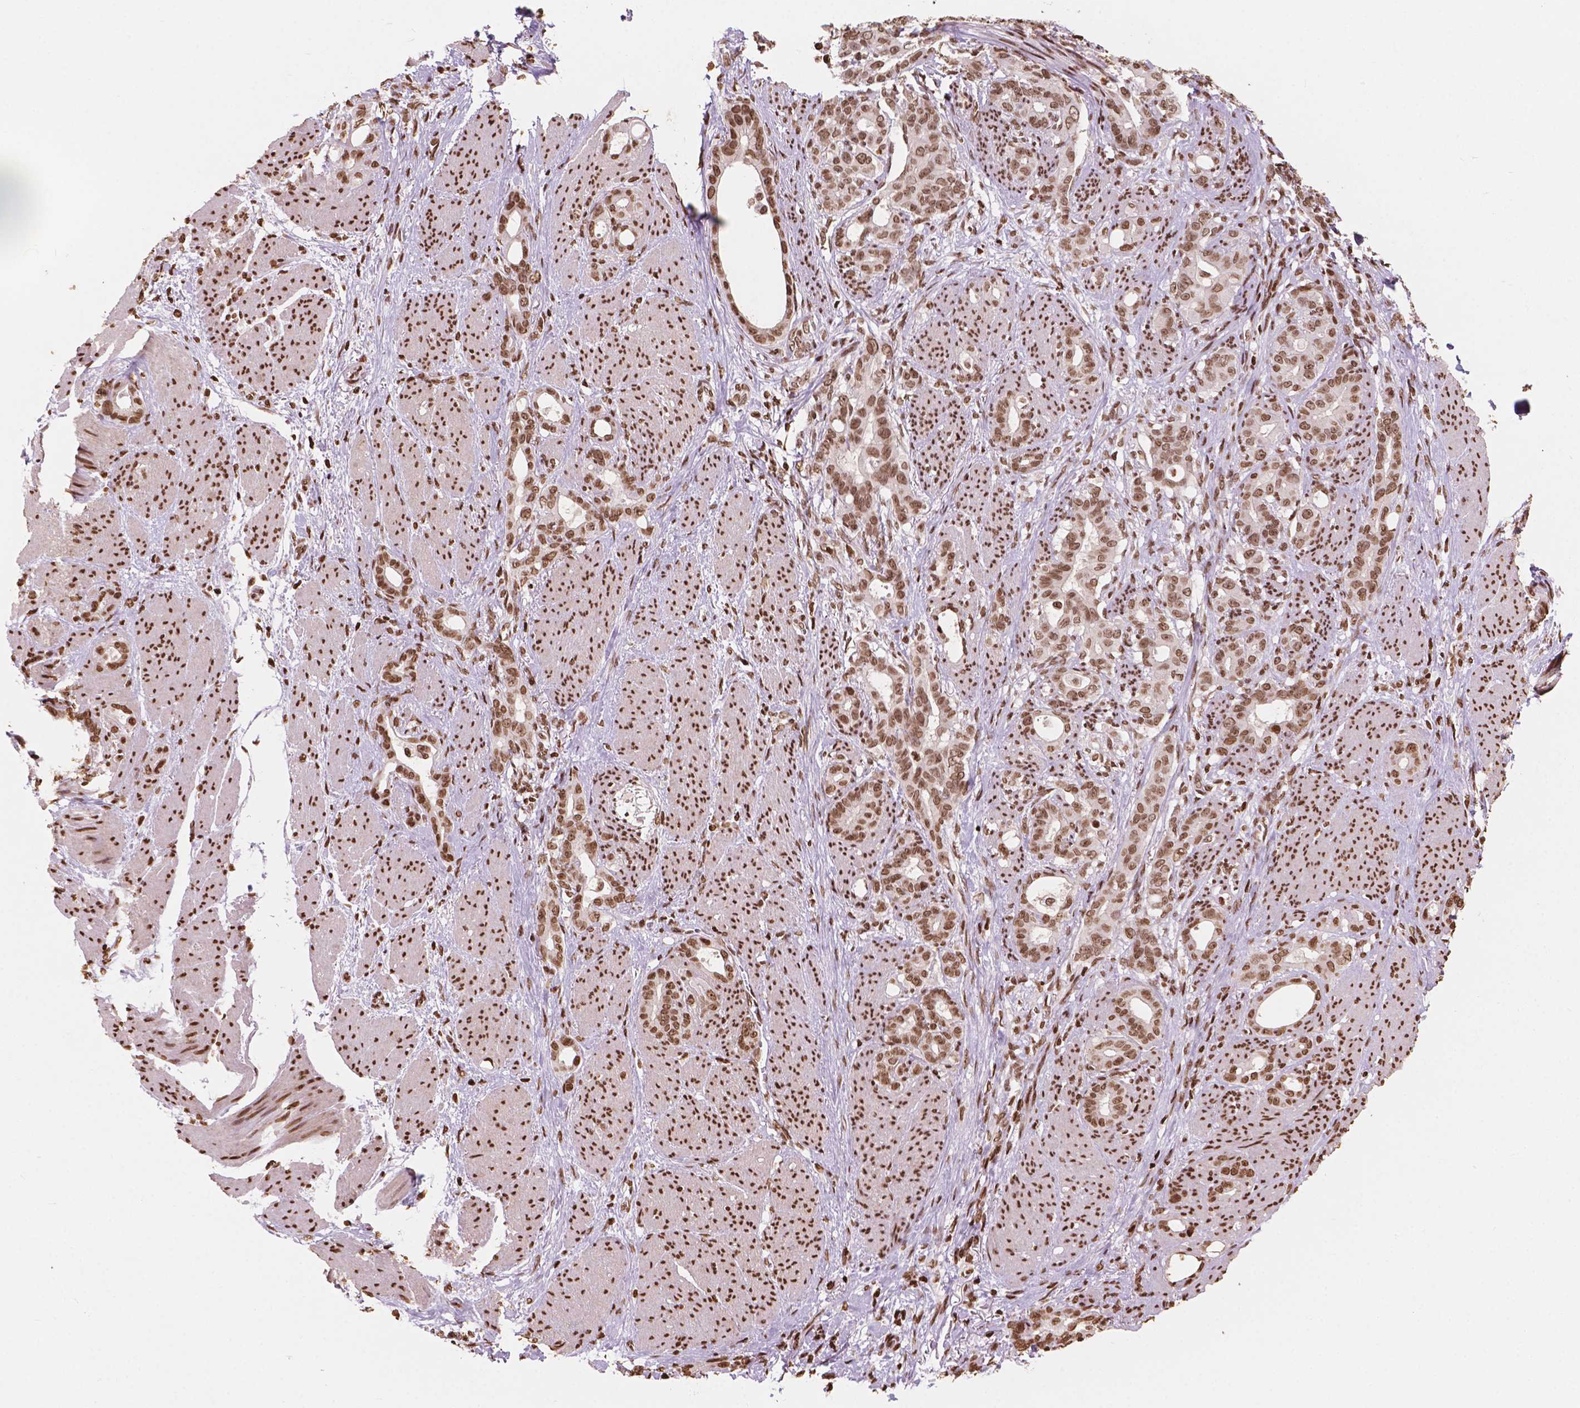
{"staining": {"intensity": "moderate", "quantity": ">75%", "location": "nuclear"}, "tissue": "stomach cancer", "cell_type": "Tumor cells", "image_type": "cancer", "snomed": [{"axis": "morphology", "description": "Normal tissue, NOS"}, {"axis": "morphology", "description": "Adenocarcinoma, NOS"}, {"axis": "topography", "description": "Esophagus"}, {"axis": "topography", "description": "Stomach, upper"}], "caption": "Immunohistochemistry (IHC) photomicrograph of neoplastic tissue: human stomach cancer stained using IHC shows medium levels of moderate protein expression localized specifically in the nuclear of tumor cells, appearing as a nuclear brown color.", "gene": "H3C7", "patient": {"sex": "male", "age": 62}}